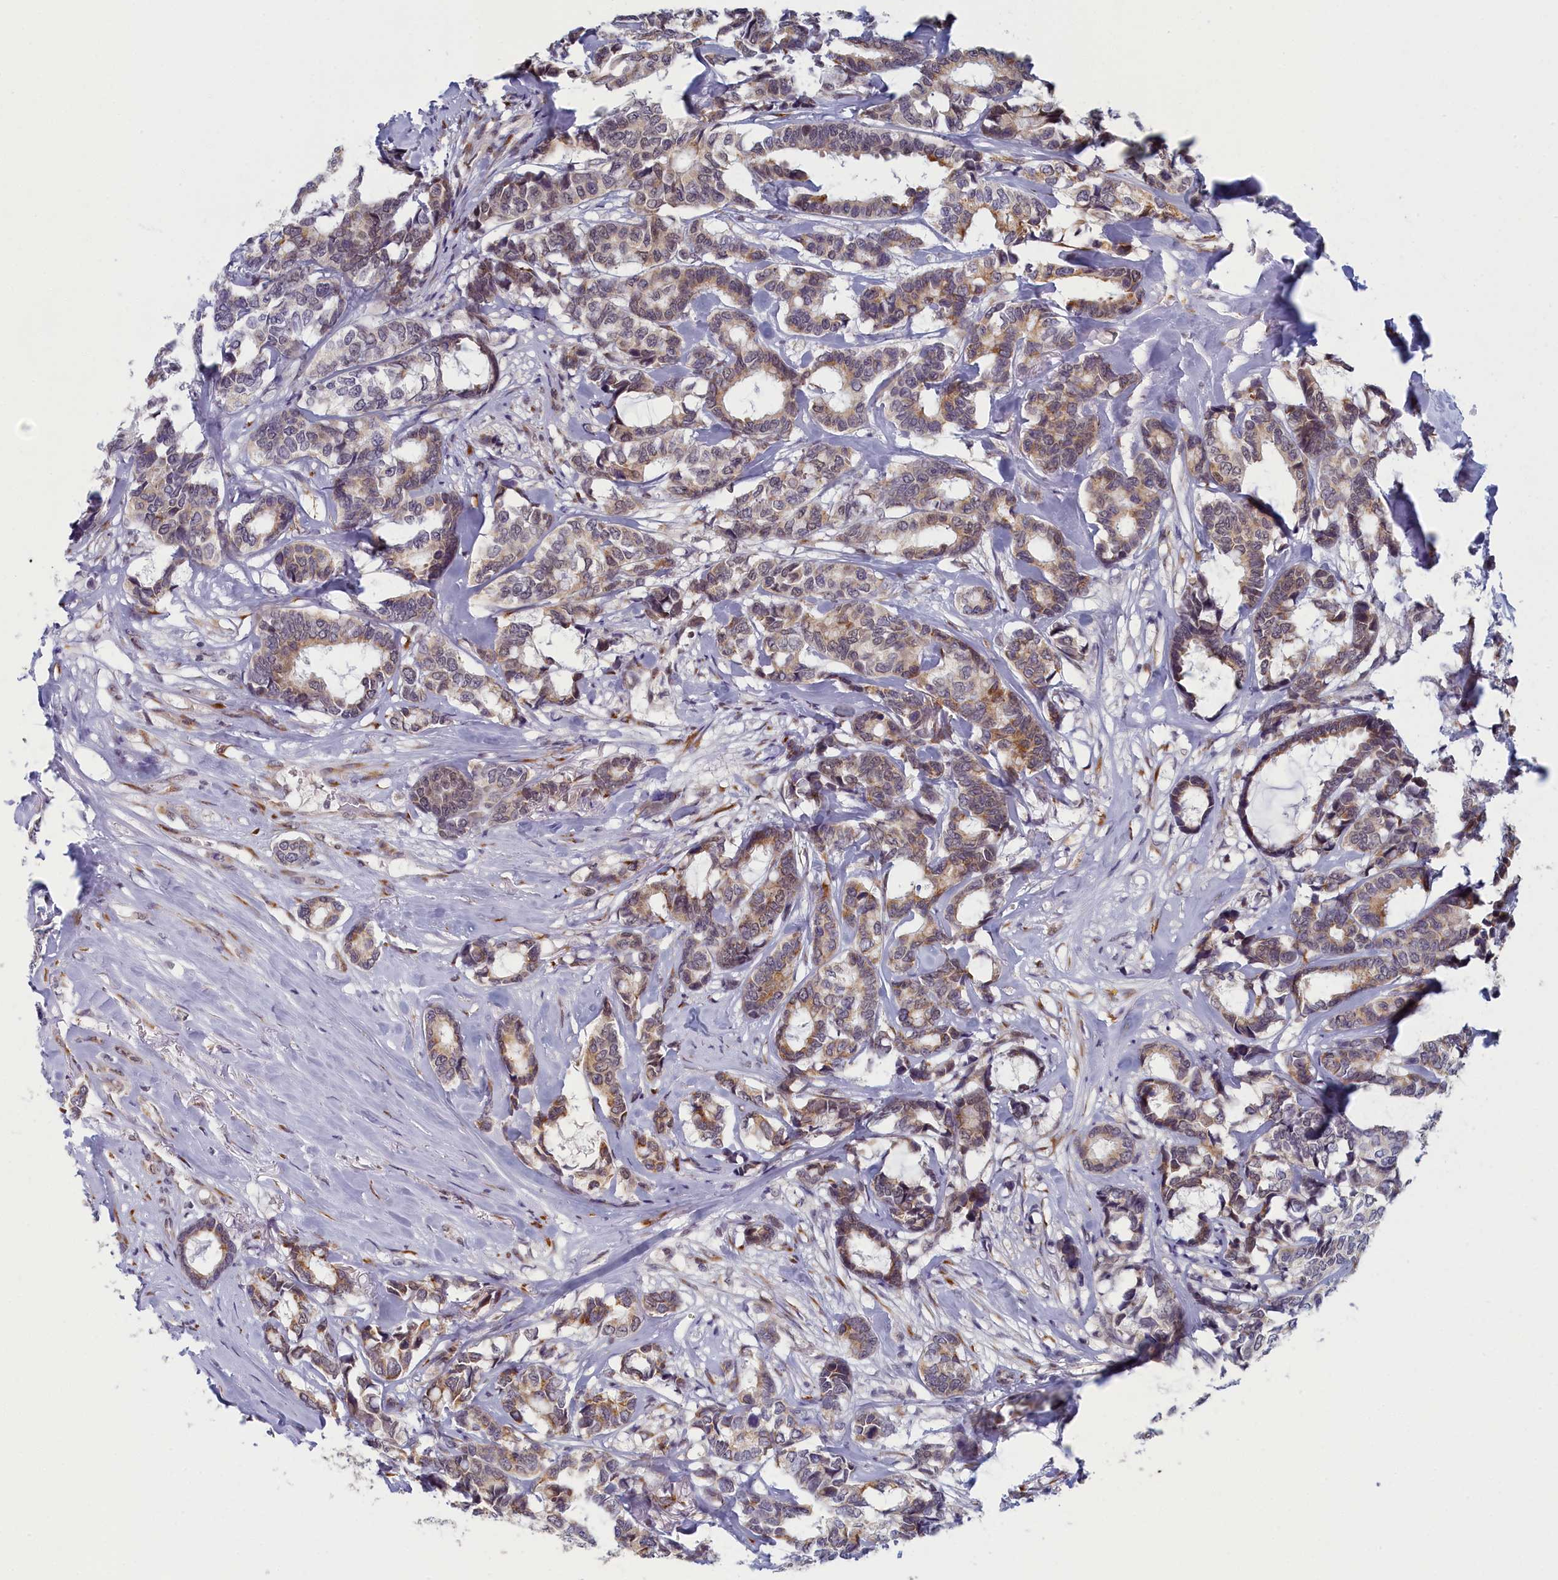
{"staining": {"intensity": "weak", "quantity": ">75%", "location": "cytoplasmic/membranous"}, "tissue": "breast cancer", "cell_type": "Tumor cells", "image_type": "cancer", "snomed": [{"axis": "morphology", "description": "Duct carcinoma"}, {"axis": "topography", "description": "Breast"}], "caption": "This photomicrograph reveals intraductal carcinoma (breast) stained with immunohistochemistry (IHC) to label a protein in brown. The cytoplasmic/membranous of tumor cells show weak positivity for the protein. Nuclei are counter-stained blue.", "gene": "DNAJC17", "patient": {"sex": "female", "age": 87}}